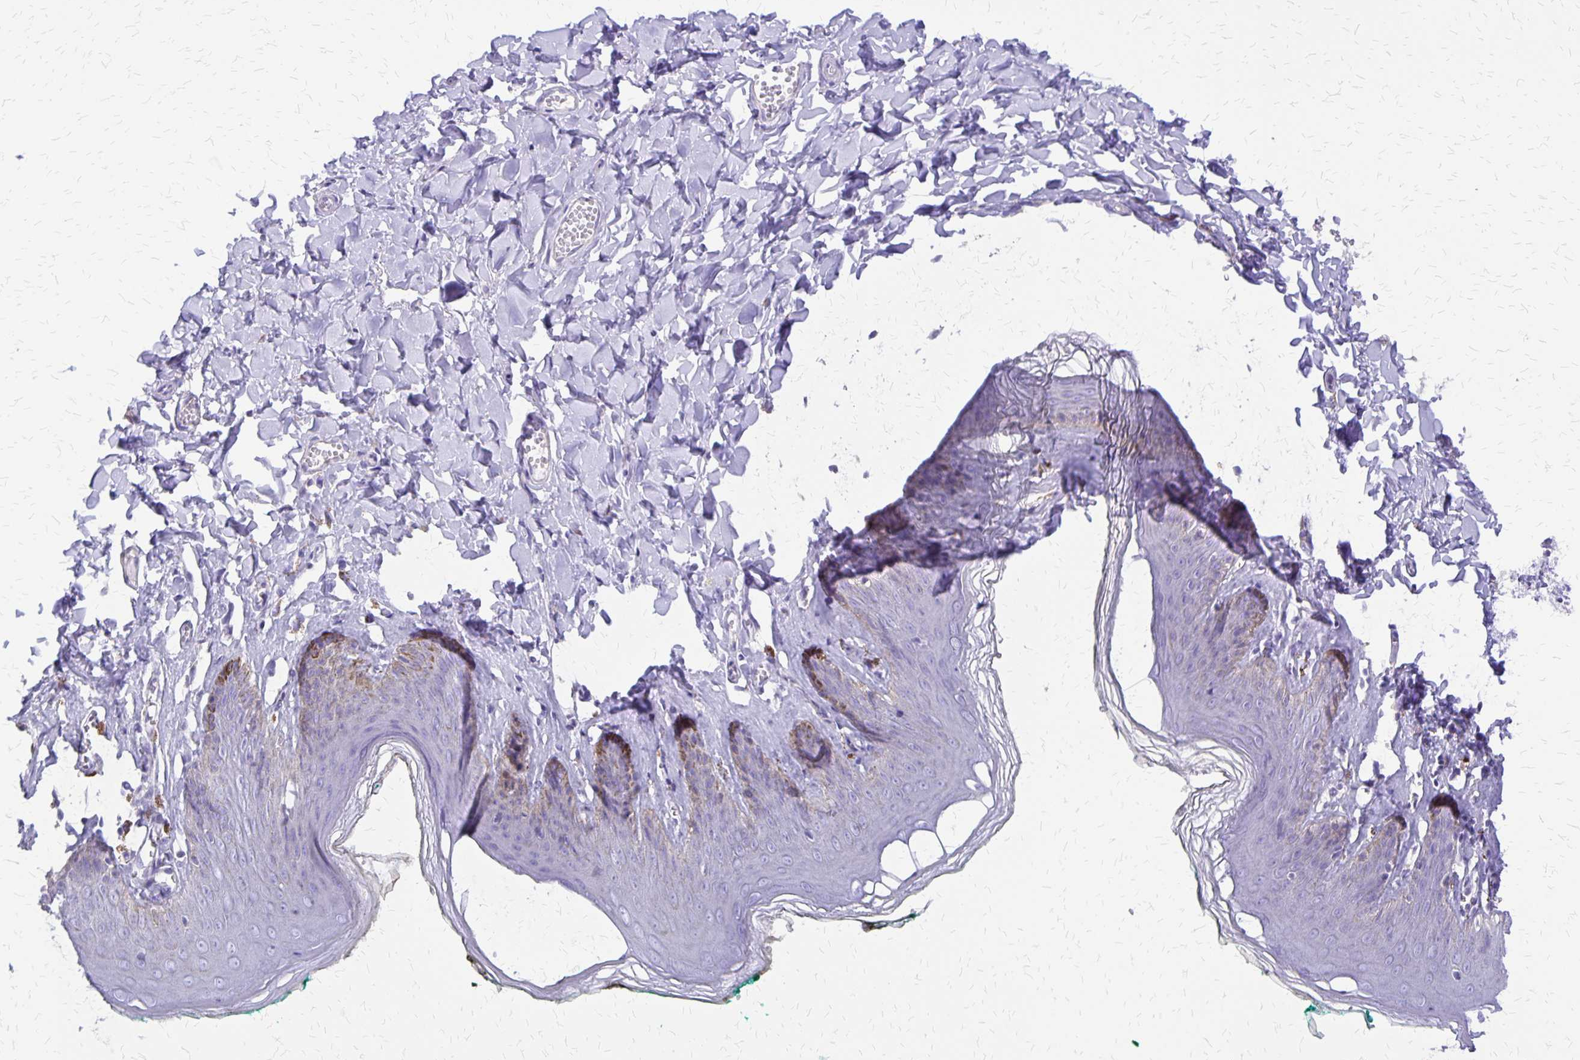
{"staining": {"intensity": "weak", "quantity": "<25%", "location": "cytoplasmic/membranous"}, "tissue": "skin", "cell_type": "Epidermal cells", "image_type": "normal", "snomed": [{"axis": "morphology", "description": "Normal tissue, NOS"}, {"axis": "topography", "description": "Vulva"}, {"axis": "topography", "description": "Peripheral nerve tissue"}], "caption": "Immunohistochemical staining of unremarkable skin shows no significant staining in epidermal cells.", "gene": "SI", "patient": {"sex": "female", "age": 66}}